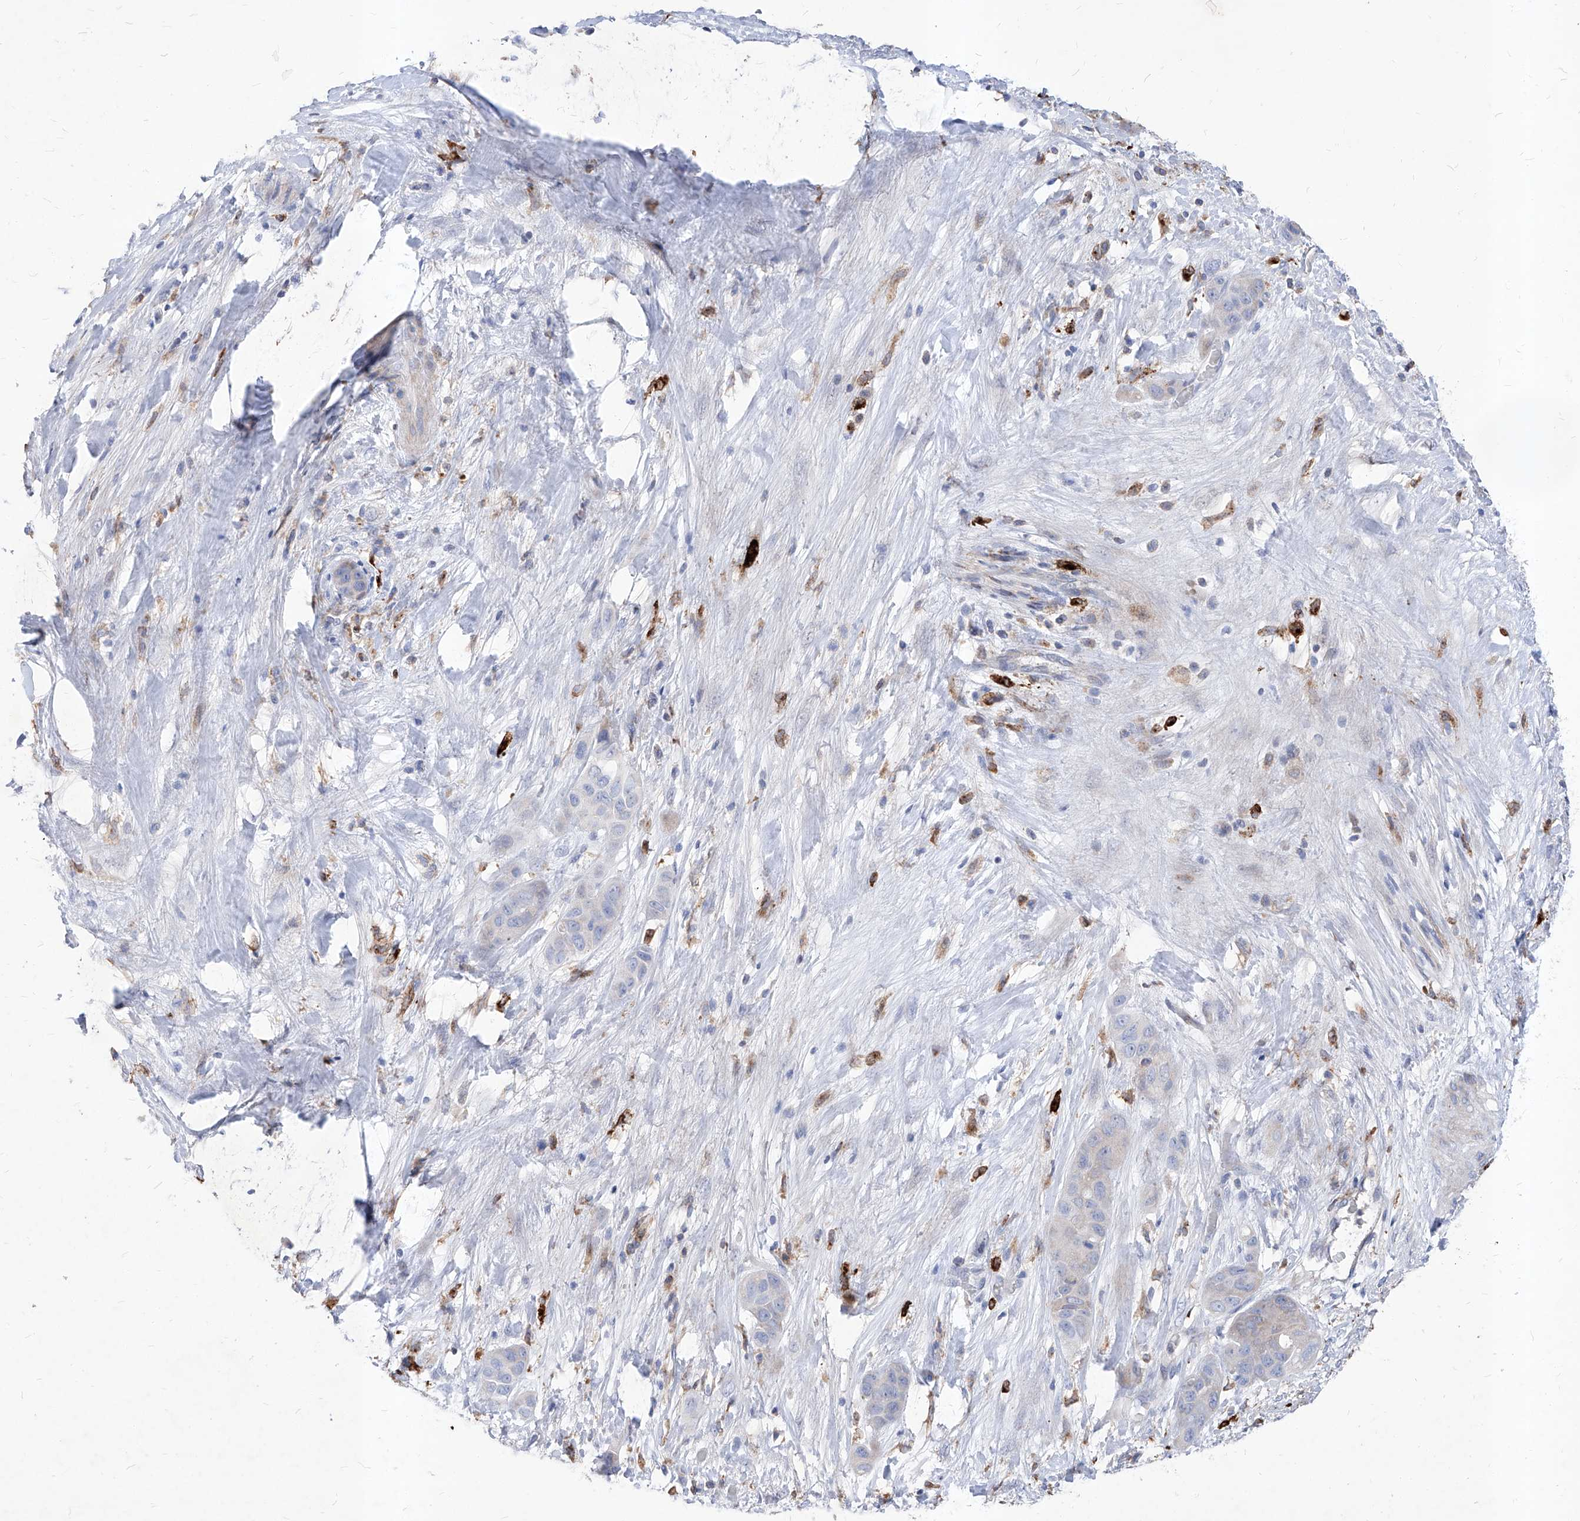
{"staining": {"intensity": "negative", "quantity": "none", "location": "none"}, "tissue": "liver cancer", "cell_type": "Tumor cells", "image_type": "cancer", "snomed": [{"axis": "morphology", "description": "Cholangiocarcinoma"}, {"axis": "topography", "description": "Liver"}], "caption": "Tumor cells are negative for brown protein staining in liver cholangiocarcinoma. Brightfield microscopy of immunohistochemistry (IHC) stained with DAB (brown) and hematoxylin (blue), captured at high magnification.", "gene": "UBOX5", "patient": {"sex": "female", "age": 52}}